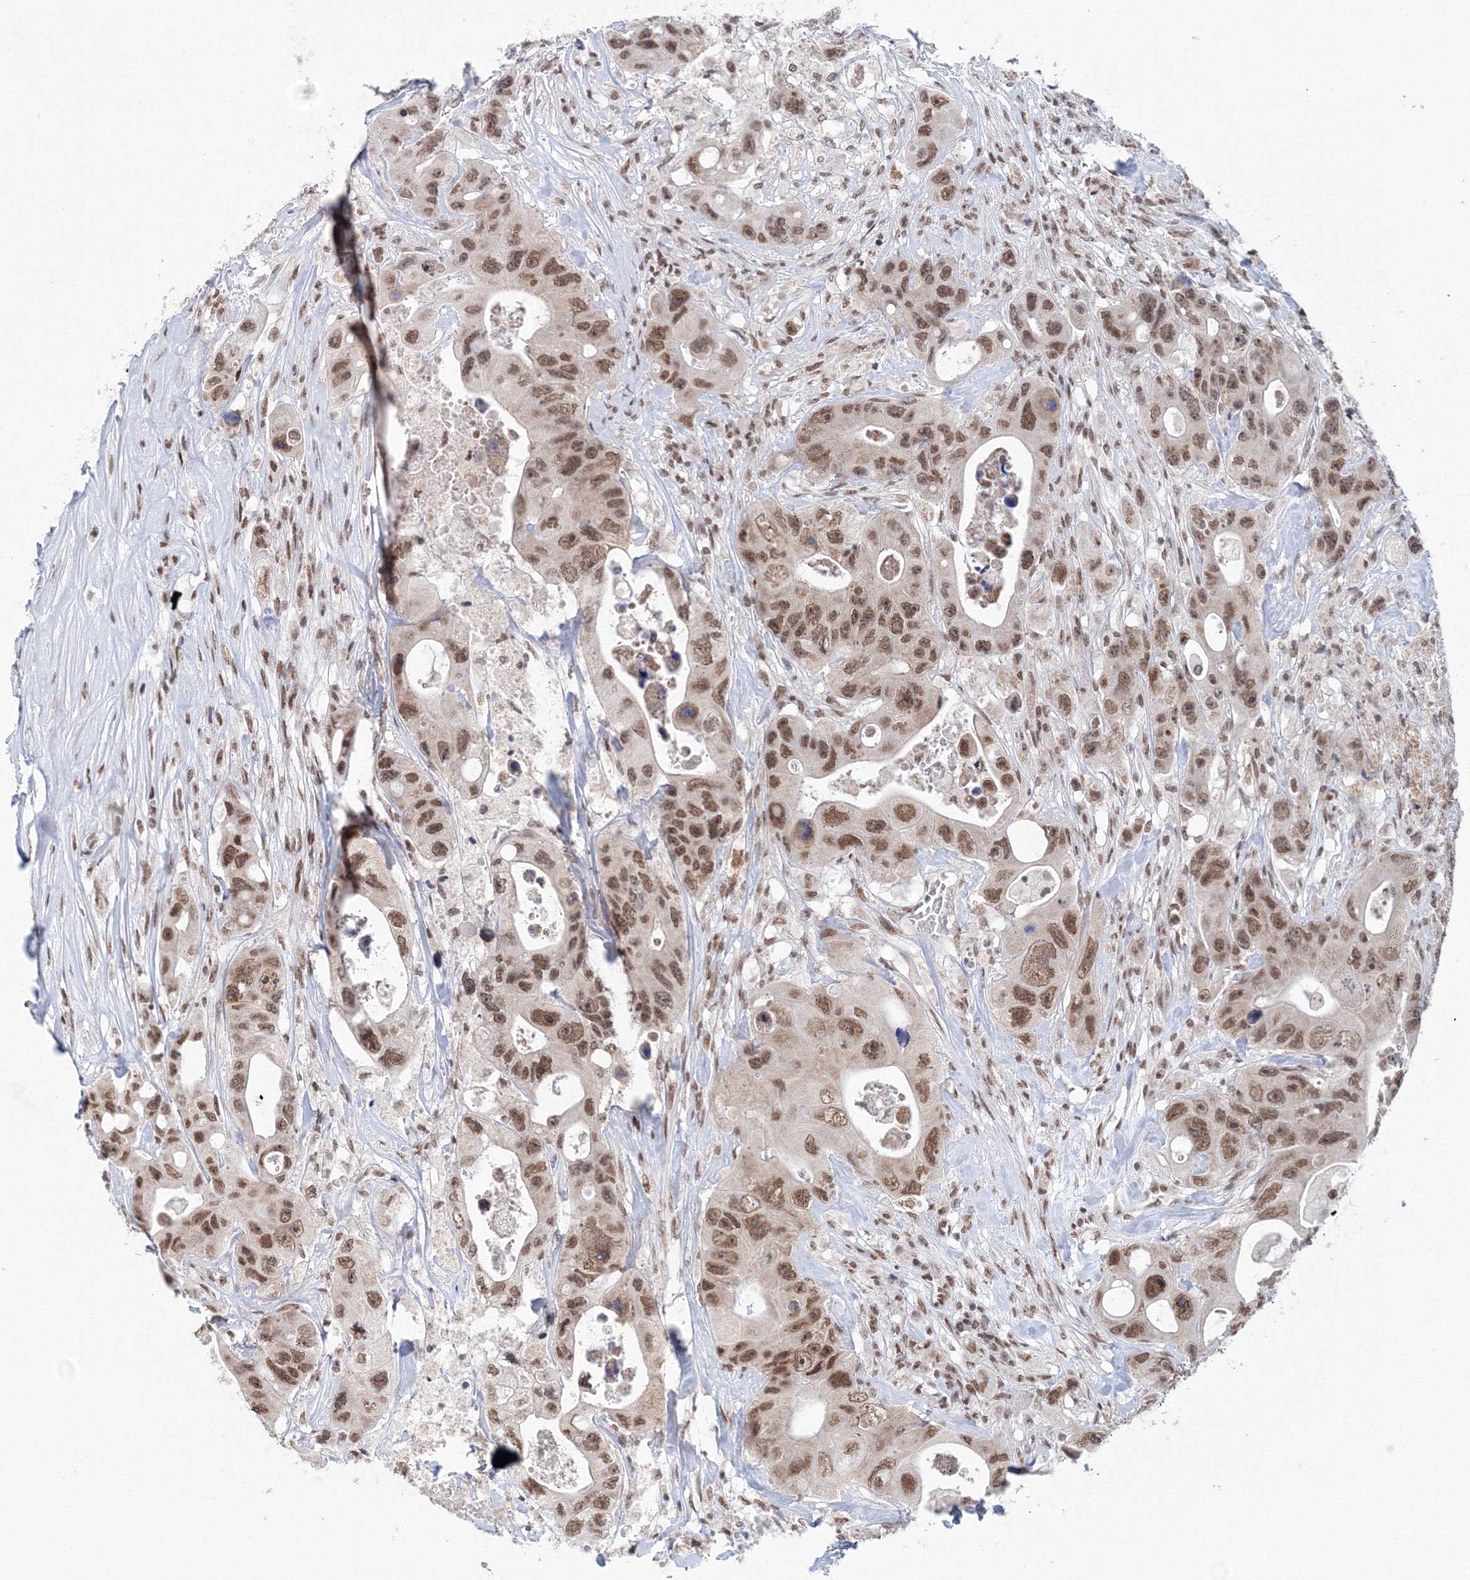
{"staining": {"intensity": "moderate", "quantity": ">75%", "location": "nuclear"}, "tissue": "colorectal cancer", "cell_type": "Tumor cells", "image_type": "cancer", "snomed": [{"axis": "morphology", "description": "Adenocarcinoma, NOS"}, {"axis": "topography", "description": "Colon"}], "caption": "Brown immunohistochemical staining in colorectal cancer reveals moderate nuclear positivity in approximately >75% of tumor cells. (DAB IHC with brightfield microscopy, high magnification).", "gene": "SF3B6", "patient": {"sex": "female", "age": 46}}